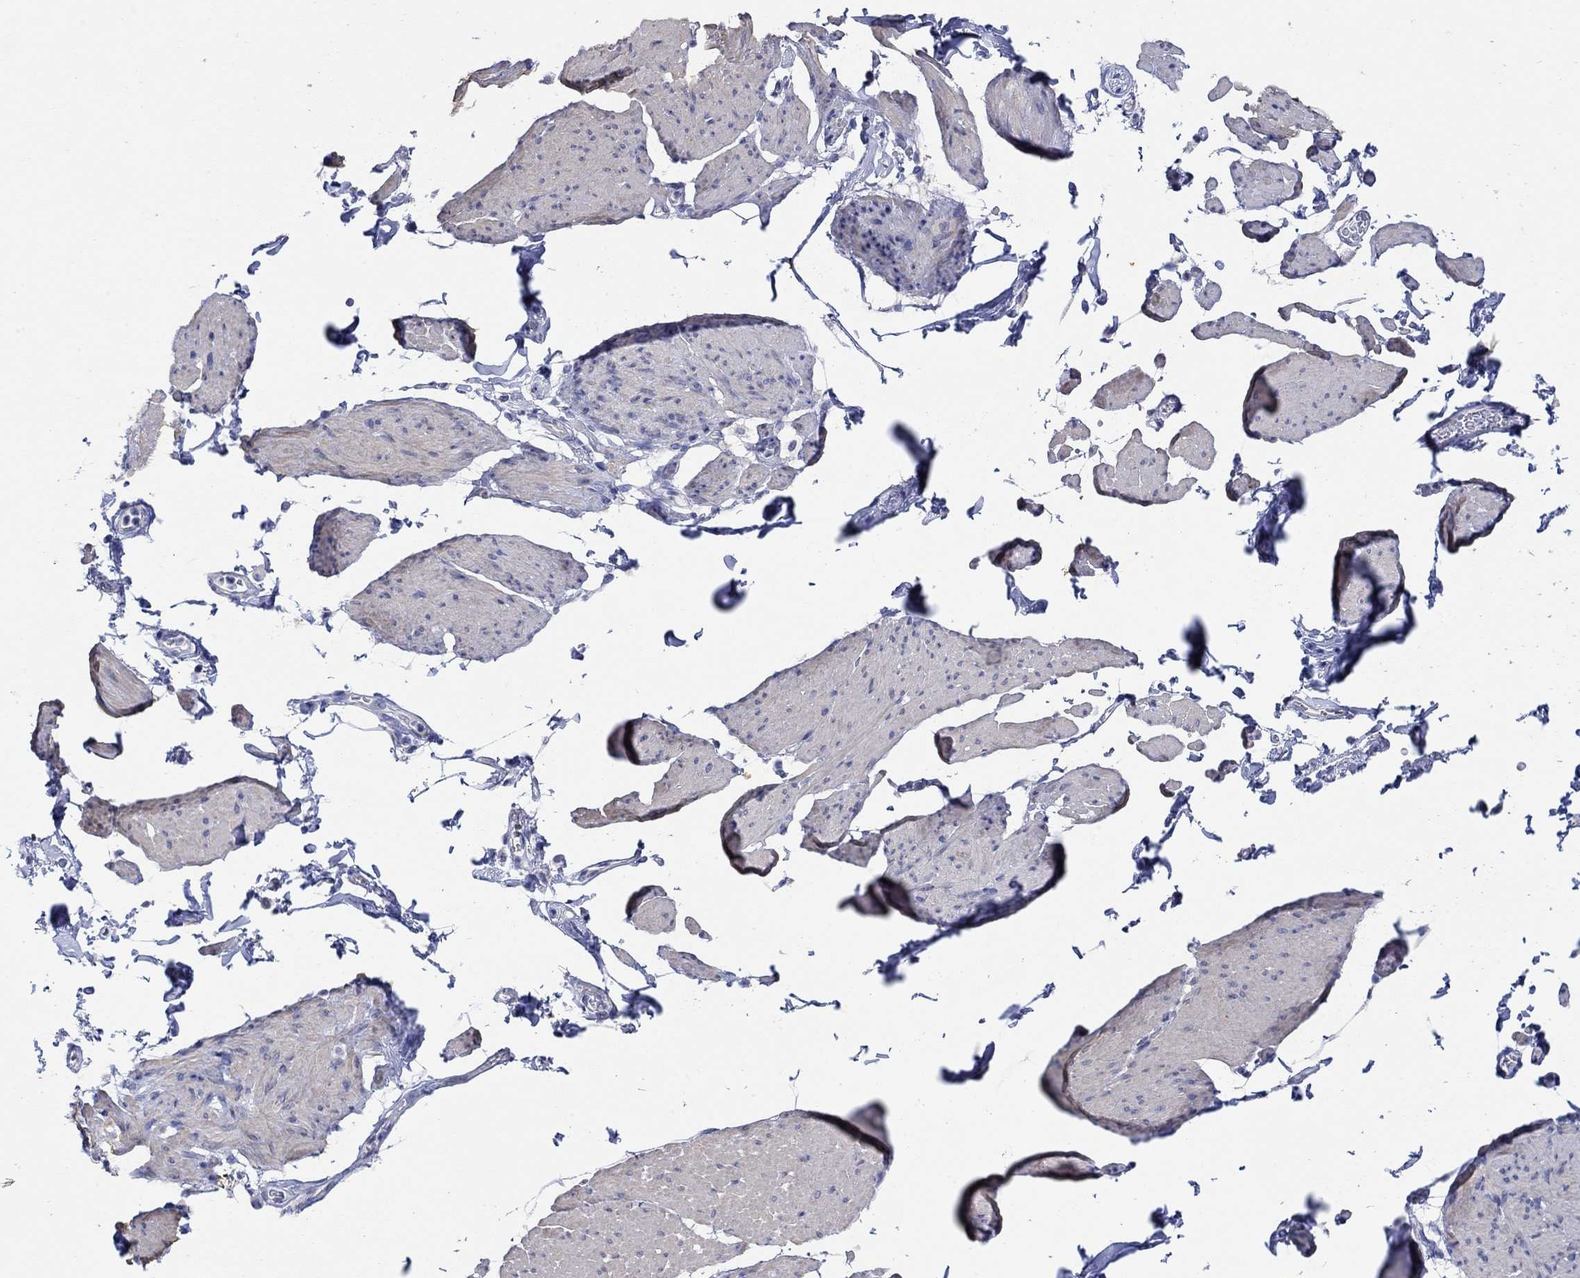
{"staining": {"intensity": "negative", "quantity": "none", "location": "none"}, "tissue": "smooth muscle", "cell_type": "Smooth muscle cells", "image_type": "normal", "snomed": [{"axis": "morphology", "description": "Normal tissue, NOS"}, {"axis": "topography", "description": "Adipose tissue"}, {"axis": "topography", "description": "Smooth muscle"}, {"axis": "topography", "description": "Peripheral nerve tissue"}], "caption": "Smooth muscle stained for a protein using IHC demonstrates no staining smooth muscle cells.", "gene": "KRT222", "patient": {"sex": "male", "age": 83}}